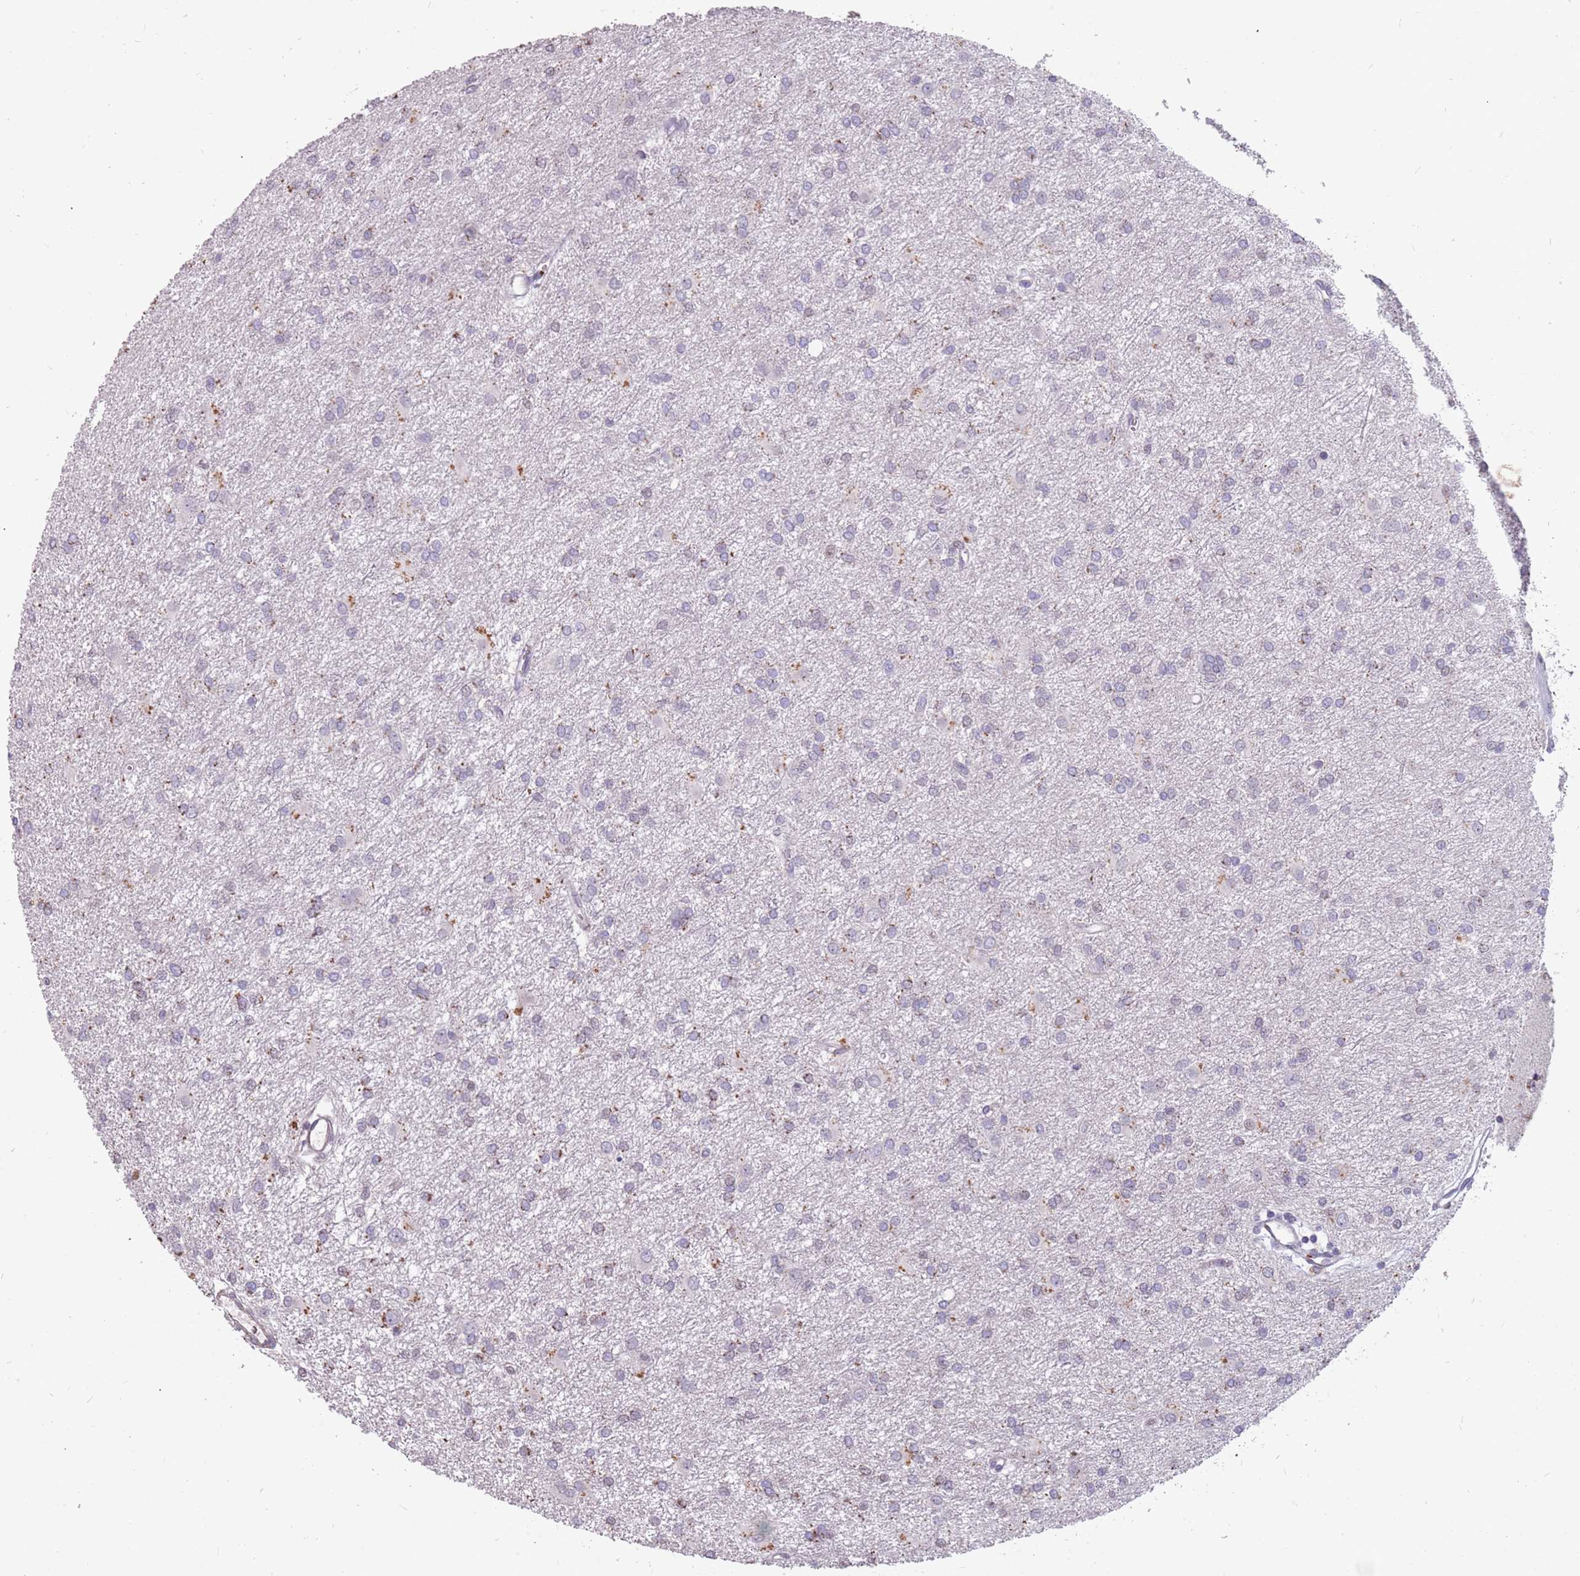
{"staining": {"intensity": "negative", "quantity": "none", "location": "none"}, "tissue": "glioma", "cell_type": "Tumor cells", "image_type": "cancer", "snomed": [{"axis": "morphology", "description": "Glioma, malignant, High grade"}, {"axis": "topography", "description": "Brain"}], "caption": "The IHC photomicrograph has no significant expression in tumor cells of high-grade glioma (malignant) tissue. Brightfield microscopy of immunohistochemistry stained with DAB (brown) and hematoxylin (blue), captured at high magnification.", "gene": "NEK6", "patient": {"sex": "female", "age": 50}}